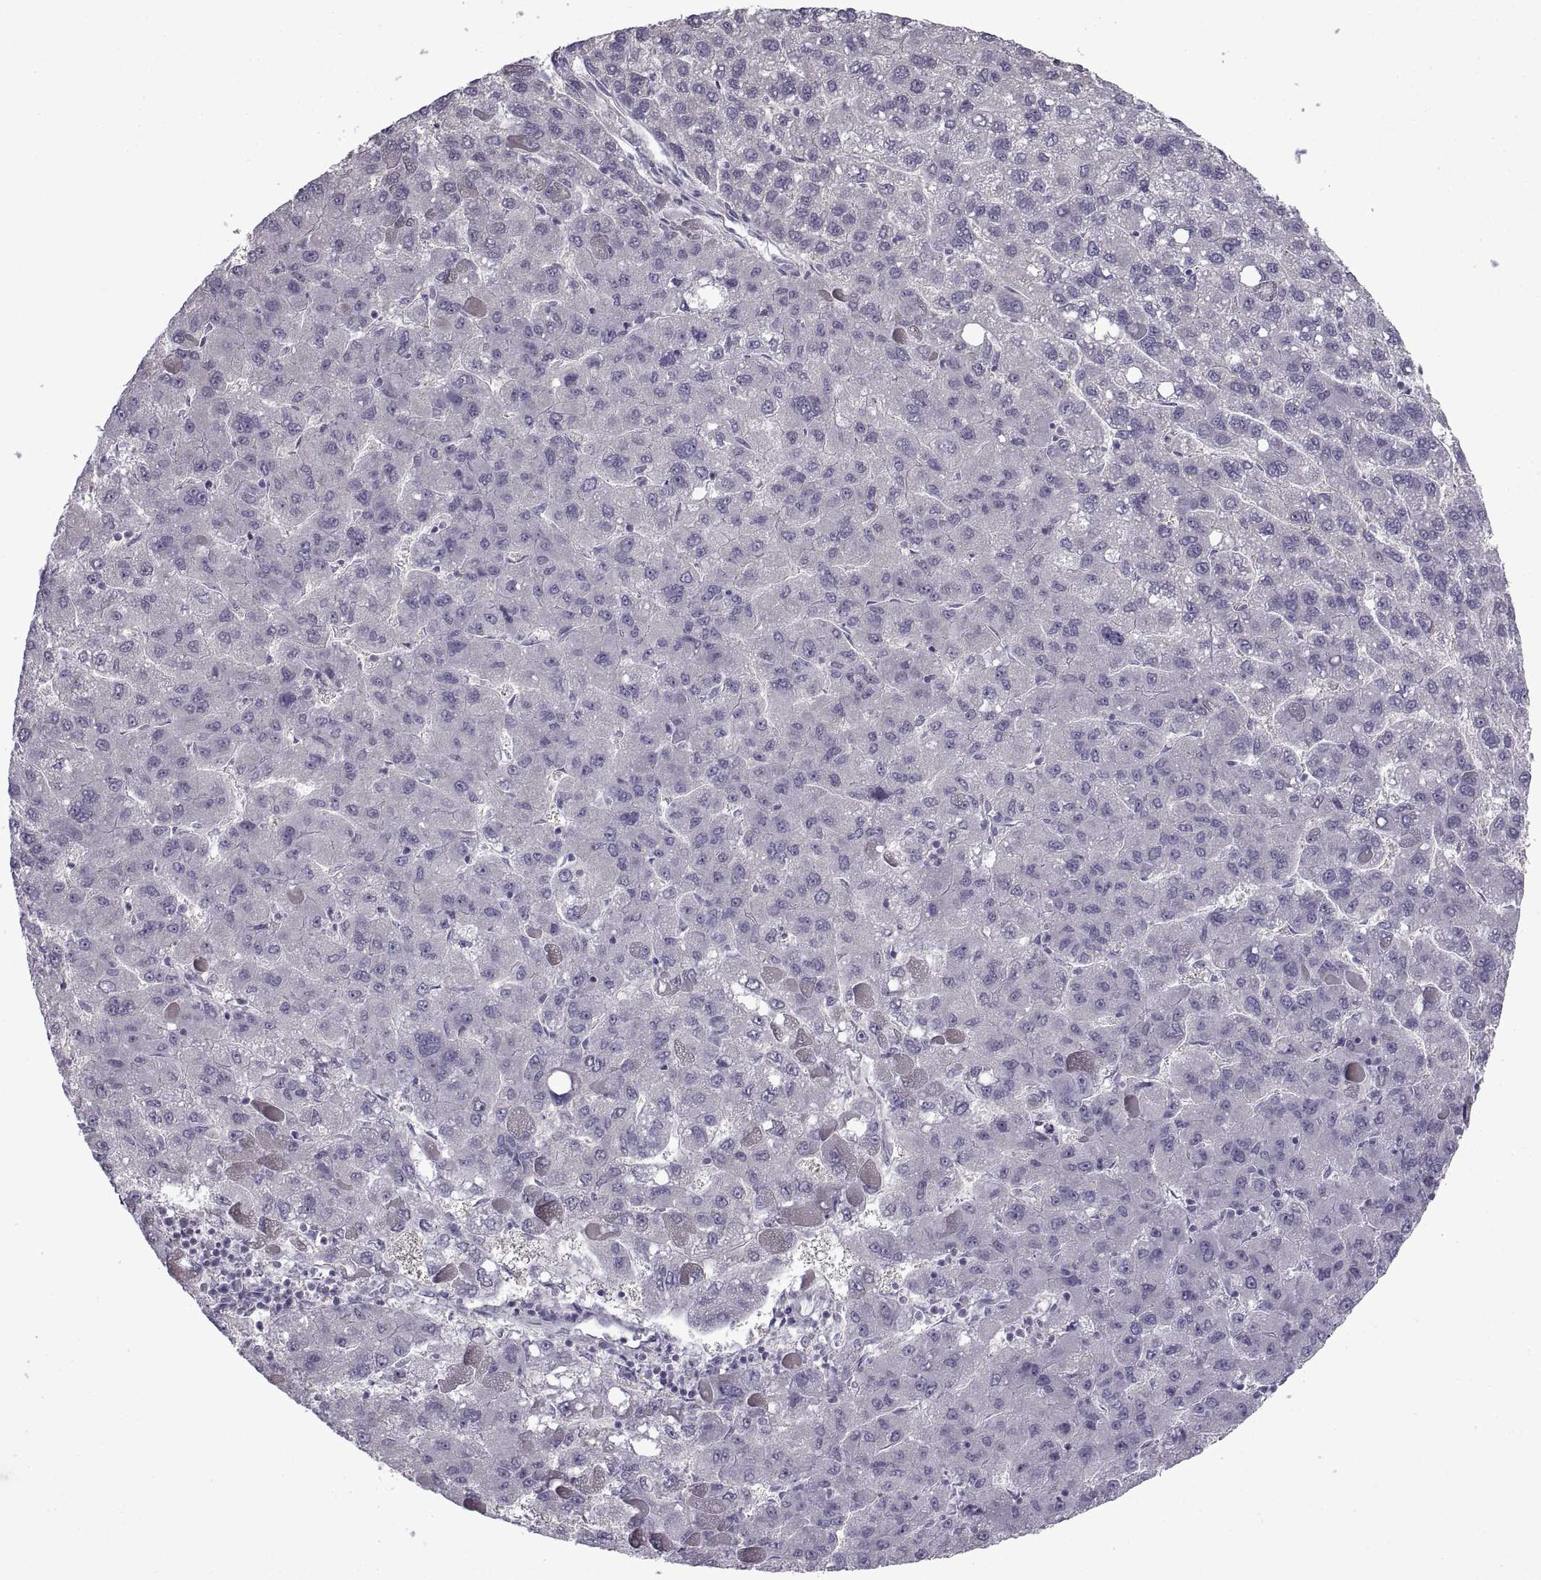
{"staining": {"intensity": "negative", "quantity": "none", "location": "none"}, "tissue": "liver cancer", "cell_type": "Tumor cells", "image_type": "cancer", "snomed": [{"axis": "morphology", "description": "Carcinoma, Hepatocellular, NOS"}, {"axis": "topography", "description": "Liver"}], "caption": "Liver cancer was stained to show a protein in brown. There is no significant expression in tumor cells.", "gene": "BSPH1", "patient": {"sex": "female", "age": 82}}